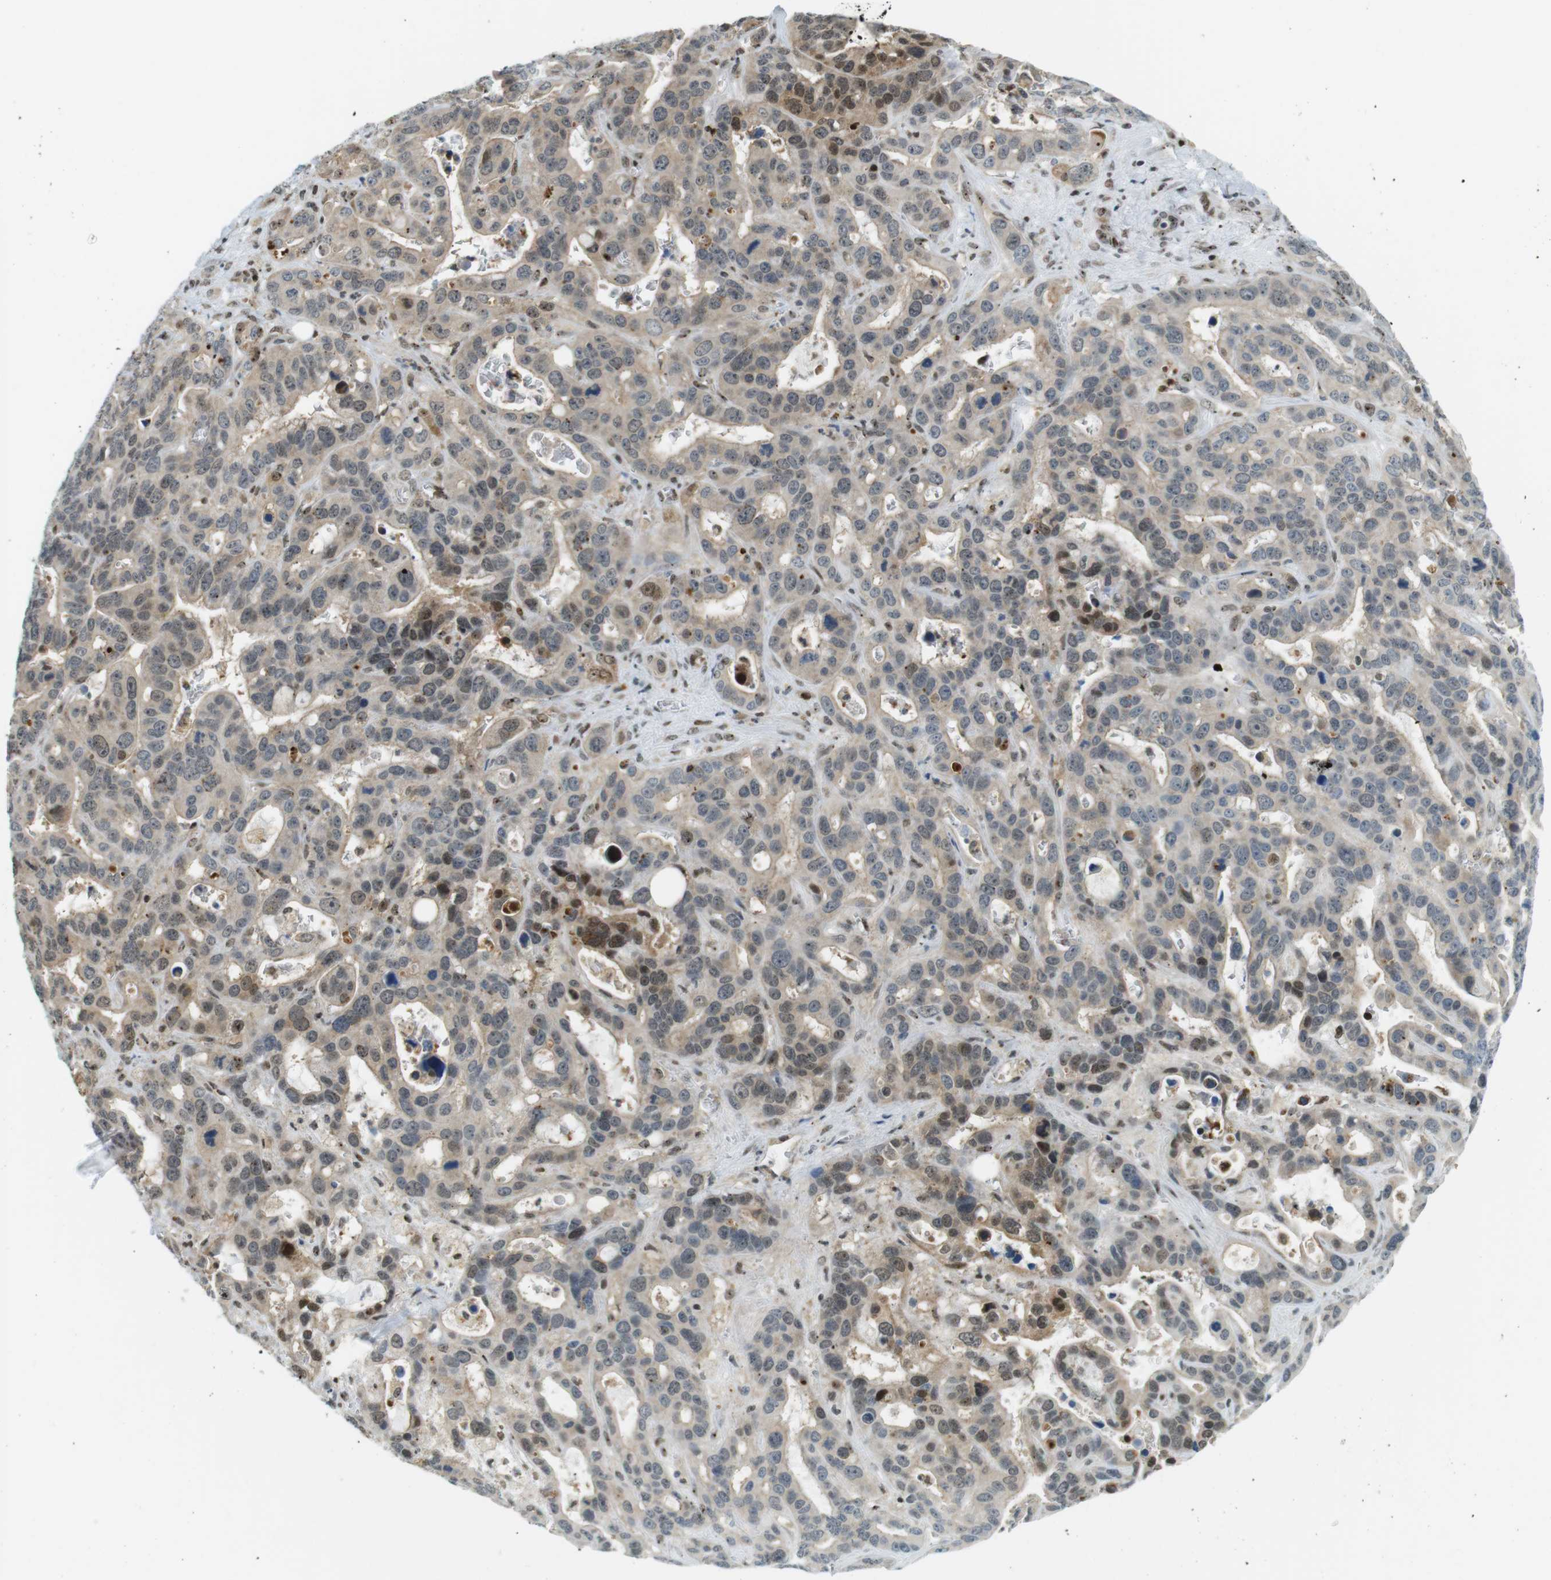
{"staining": {"intensity": "moderate", "quantity": "<25%", "location": "nuclear"}, "tissue": "liver cancer", "cell_type": "Tumor cells", "image_type": "cancer", "snomed": [{"axis": "morphology", "description": "Cholangiocarcinoma"}, {"axis": "topography", "description": "Liver"}], "caption": "Human liver cholangiocarcinoma stained for a protein (brown) shows moderate nuclear positive staining in approximately <25% of tumor cells.", "gene": "UBB", "patient": {"sex": "female", "age": 65}}